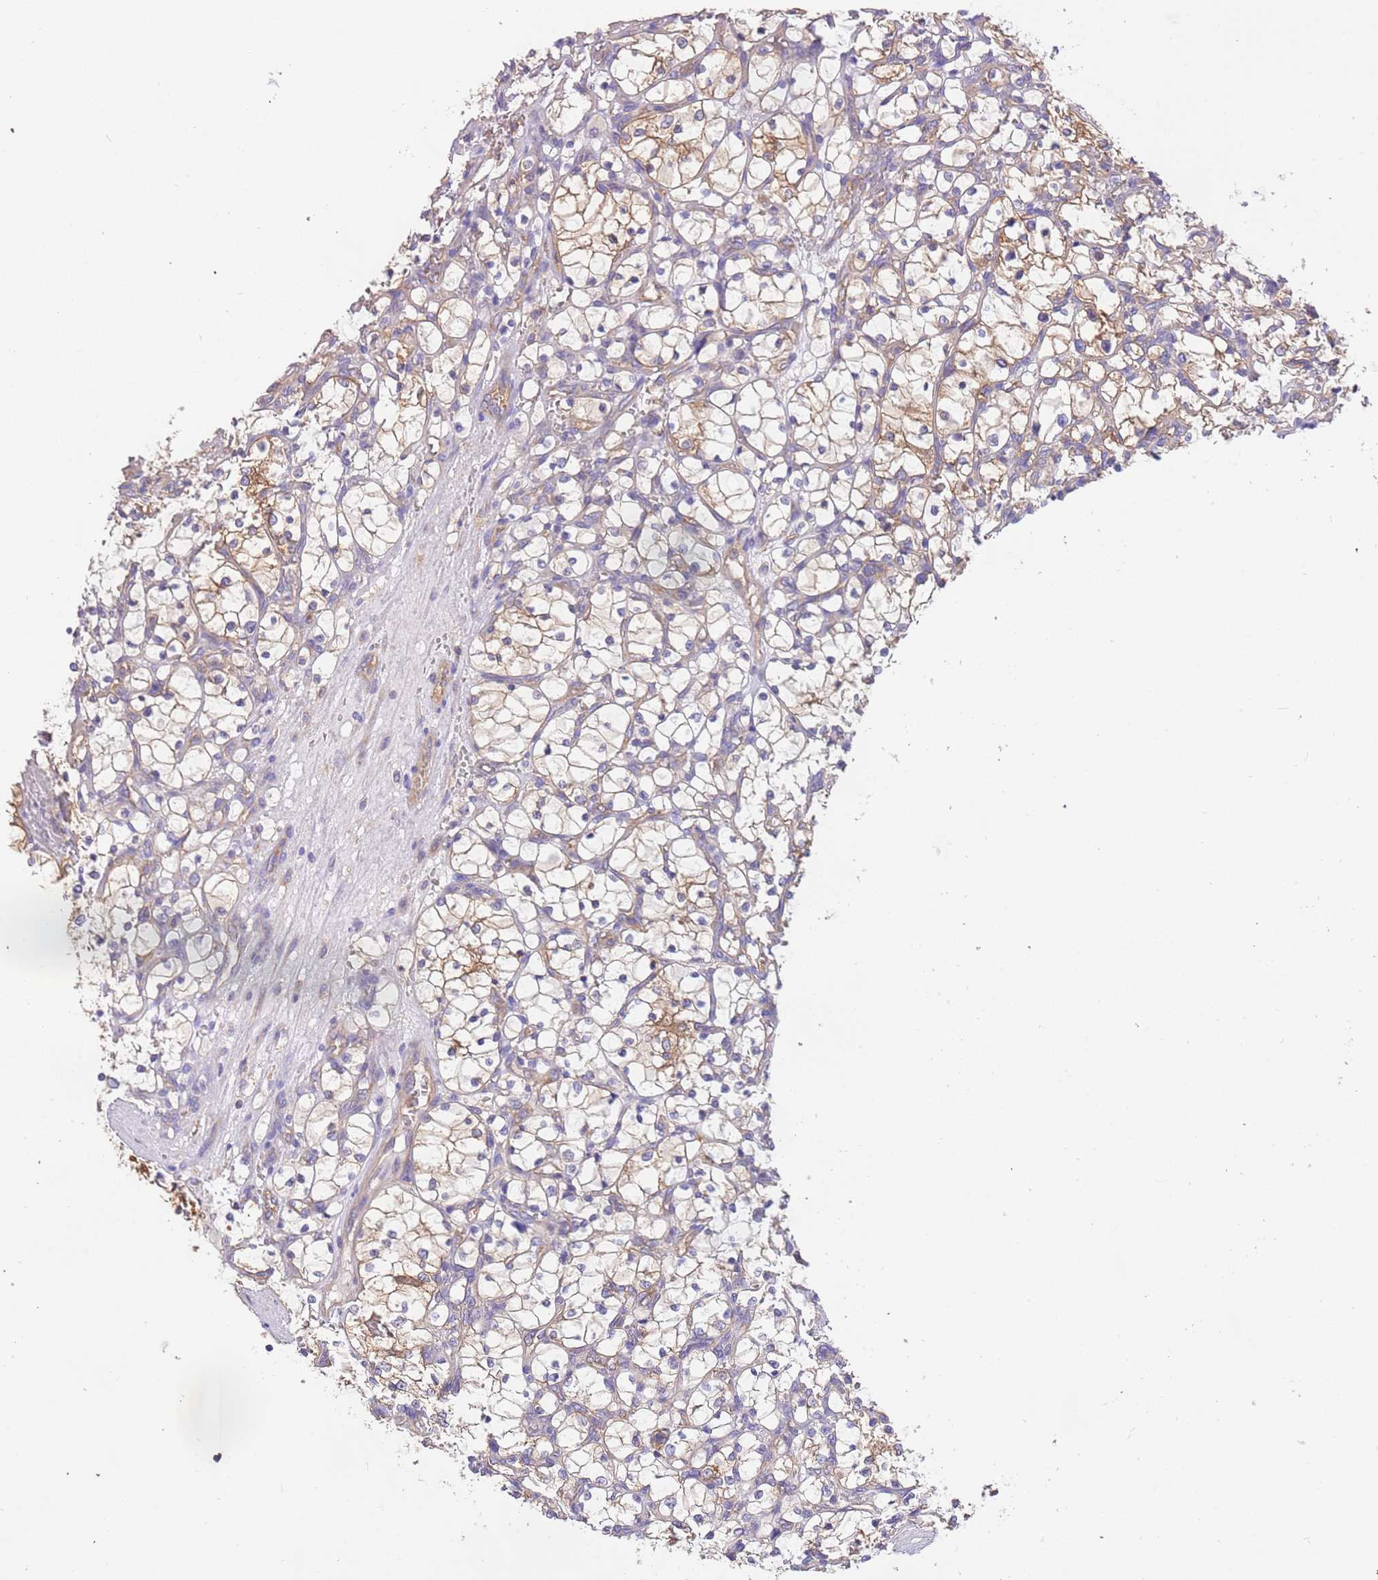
{"staining": {"intensity": "strong", "quantity": "25%-75%", "location": "cytoplasmic/membranous"}, "tissue": "renal cancer", "cell_type": "Tumor cells", "image_type": "cancer", "snomed": [{"axis": "morphology", "description": "Adenocarcinoma, NOS"}, {"axis": "topography", "description": "Kidney"}], "caption": "Strong cytoplasmic/membranous expression for a protein is seen in approximately 25%-75% of tumor cells of adenocarcinoma (renal) using immunohistochemistry.", "gene": "NAALADL1", "patient": {"sex": "female", "age": 69}}